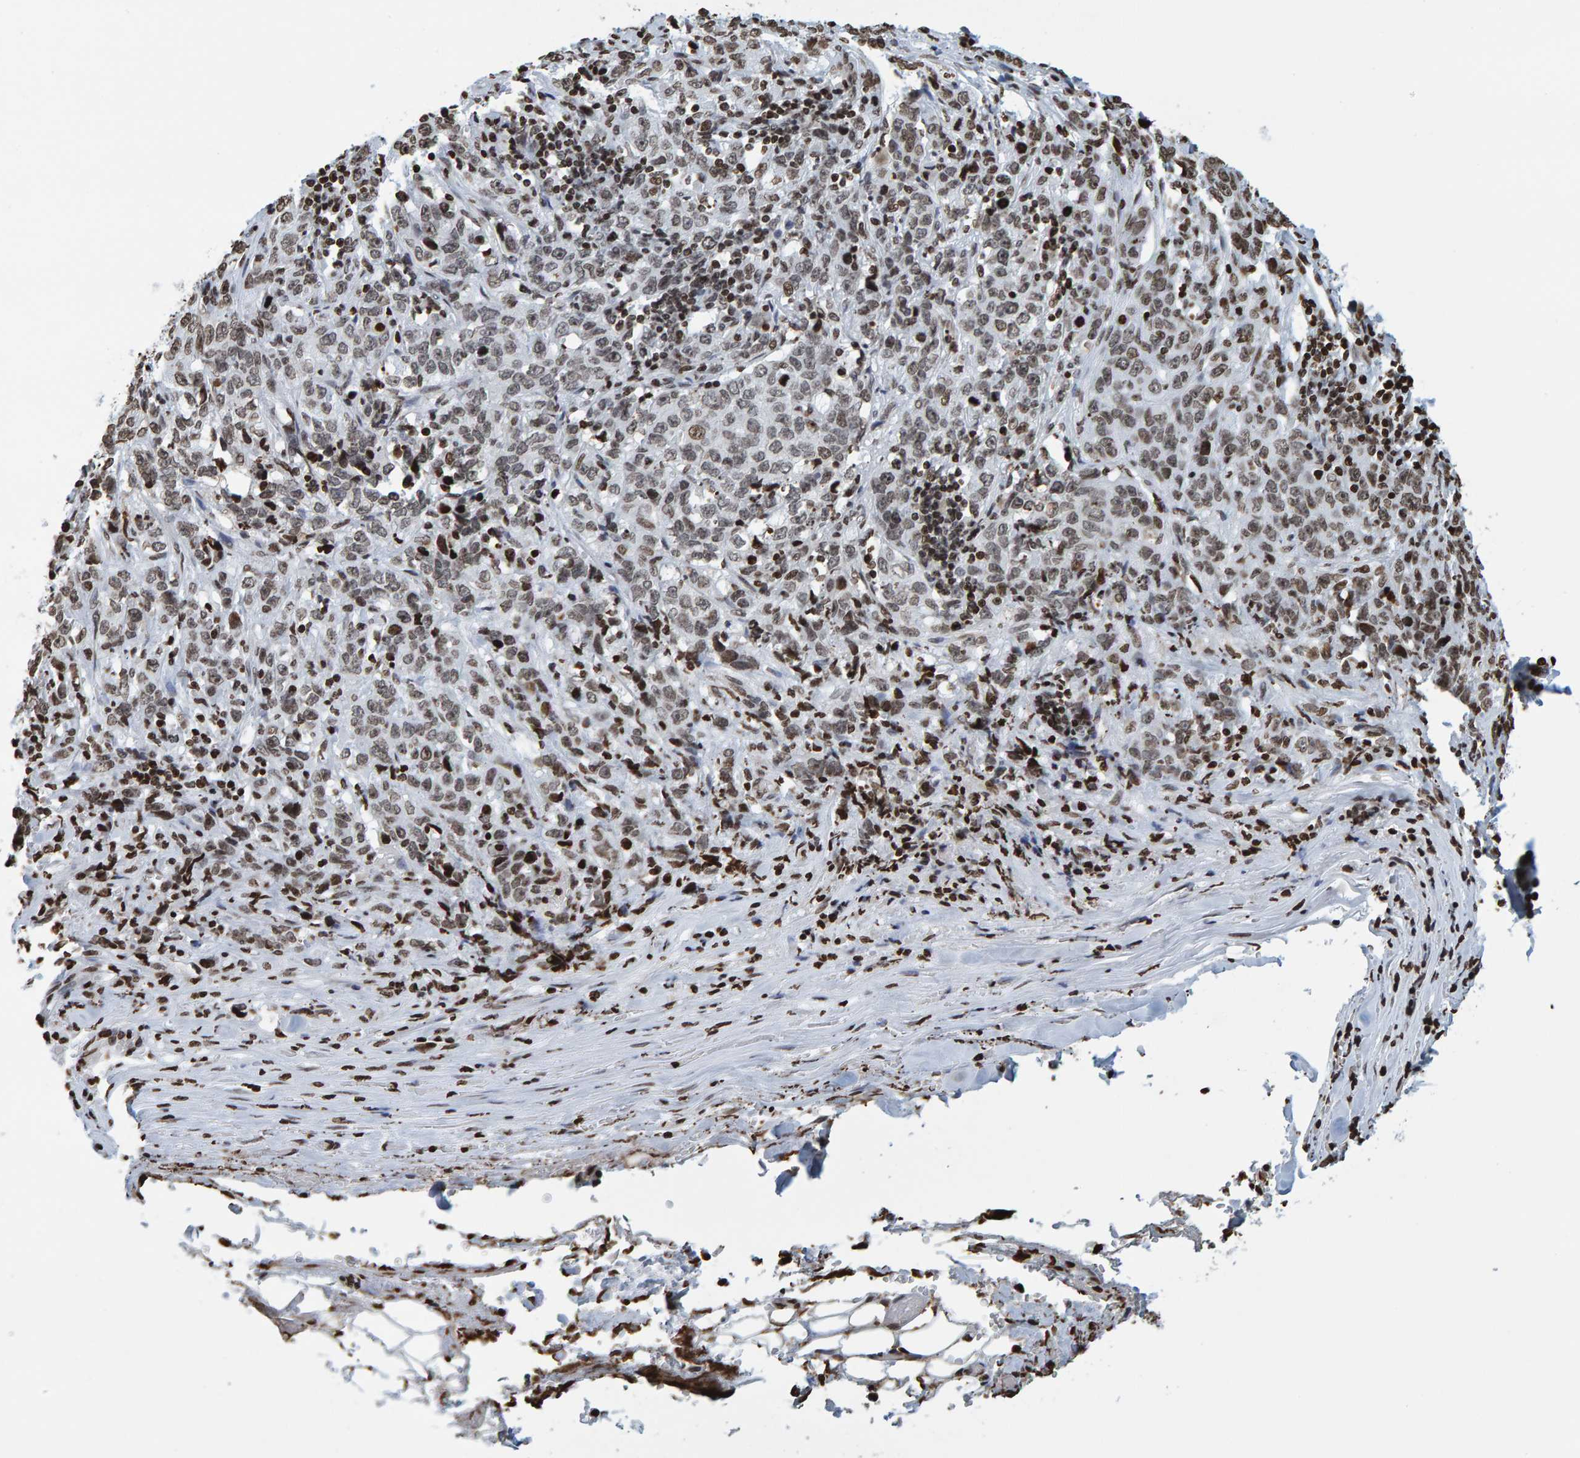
{"staining": {"intensity": "weak", "quantity": ">75%", "location": "cytoplasmic/membranous,nuclear"}, "tissue": "stomach cancer", "cell_type": "Tumor cells", "image_type": "cancer", "snomed": [{"axis": "morphology", "description": "Adenocarcinoma, NOS"}, {"axis": "topography", "description": "Stomach"}], "caption": "Brown immunohistochemical staining in stomach adenocarcinoma displays weak cytoplasmic/membranous and nuclear staining in approximately >75% of tumor cells.", "gene": "BRF2", "patient": {"sex": "male", "age": 48}}